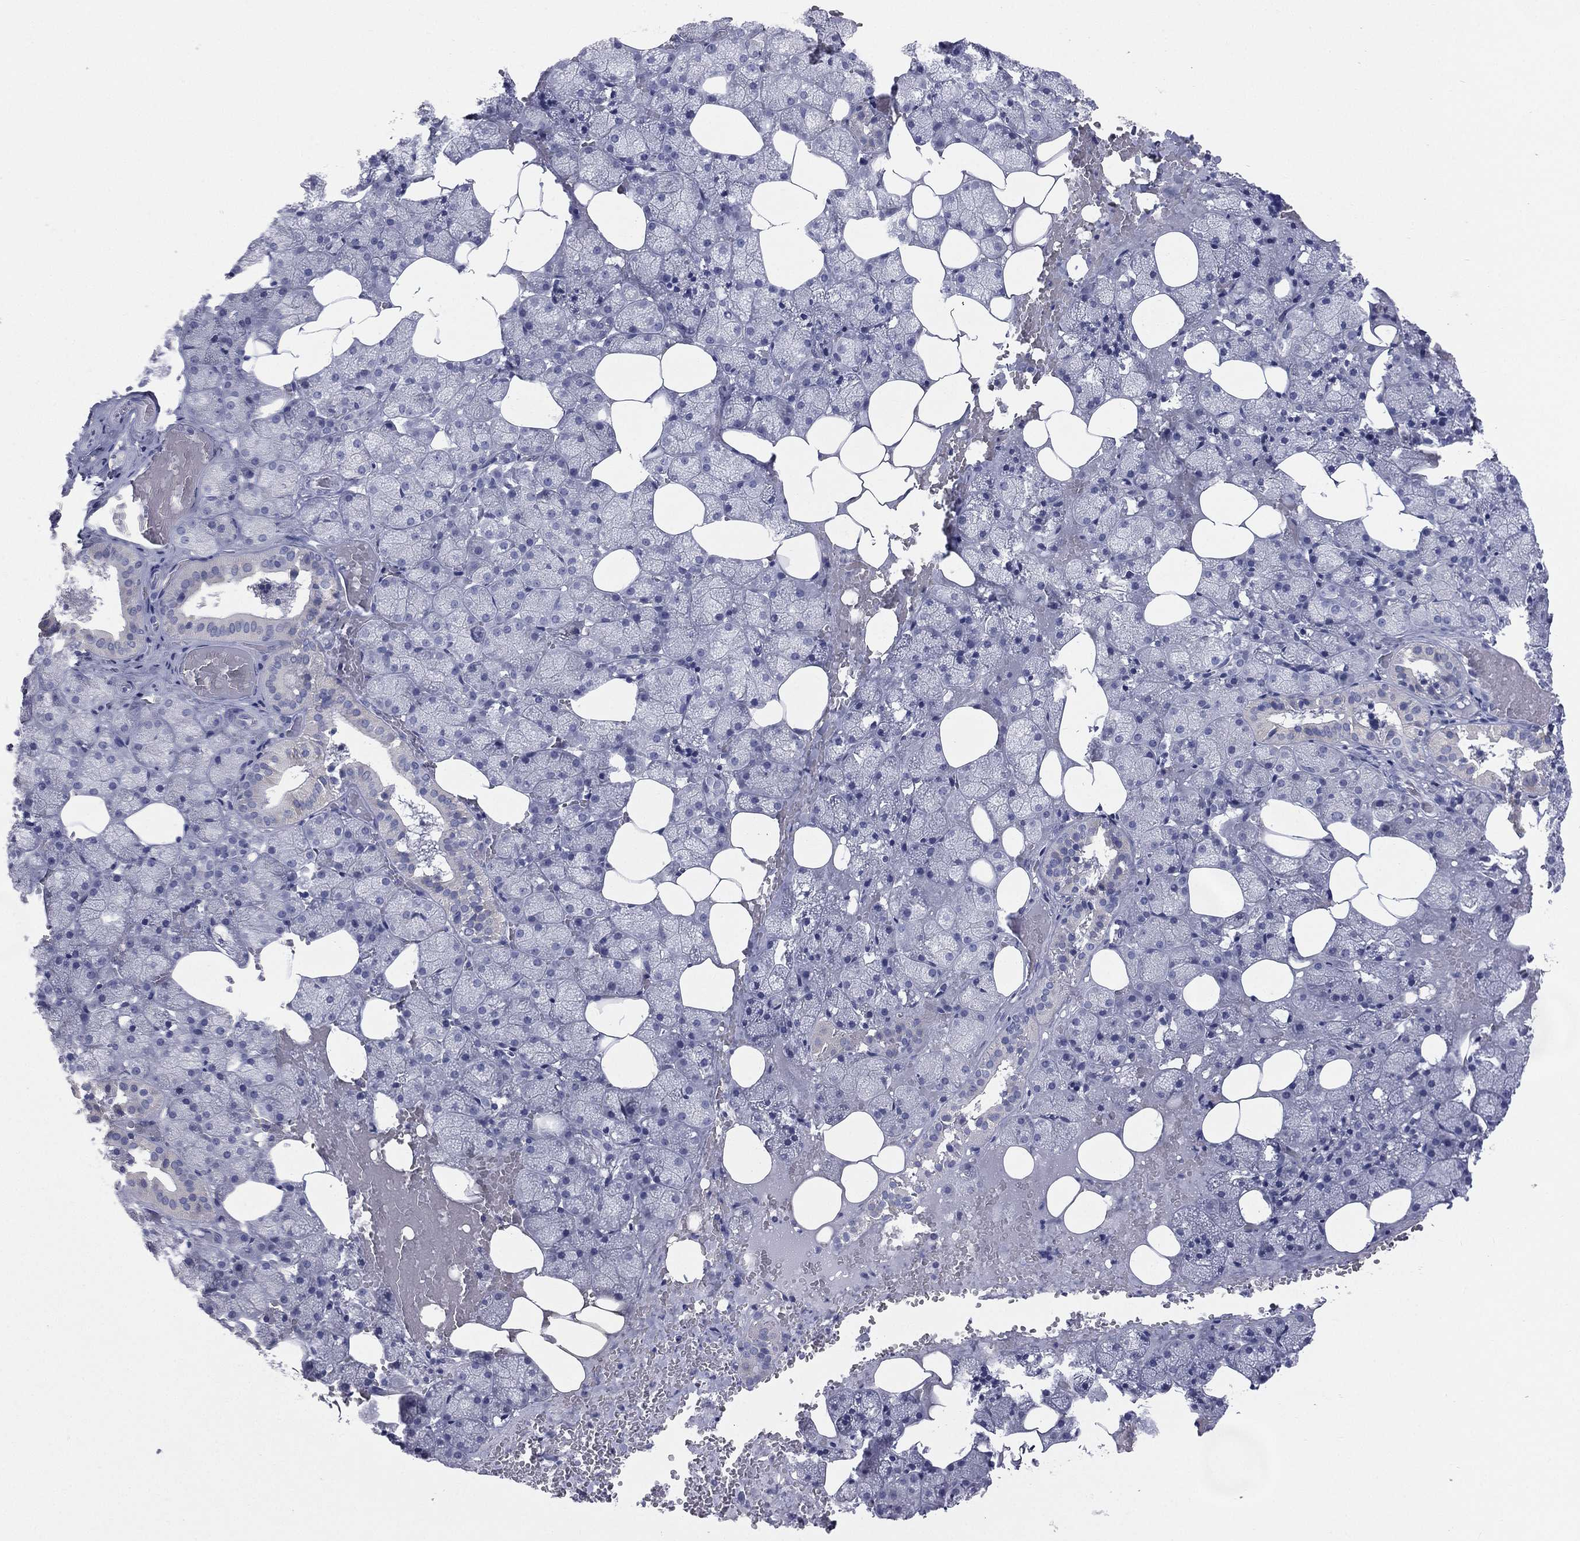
{"staining": {"intensity": "negative", "quantity": "none", "location": "none"}, "tissue": "salivary gland", "cell_type": "Glandular cells", "image_type": "normal", "snomed": [{"axis": "morphology", "description": "Normal tissue, NOS"}, {"axis": "topography", "description": "Salivary gland"}], "caption": "Immunohistochemical staining of benign salivary gland reveals no significant positivity in glandular cells. Nuclei are stained in blue.", "gene": "STK31", "patient": {"sex": "male", "age": 38}}